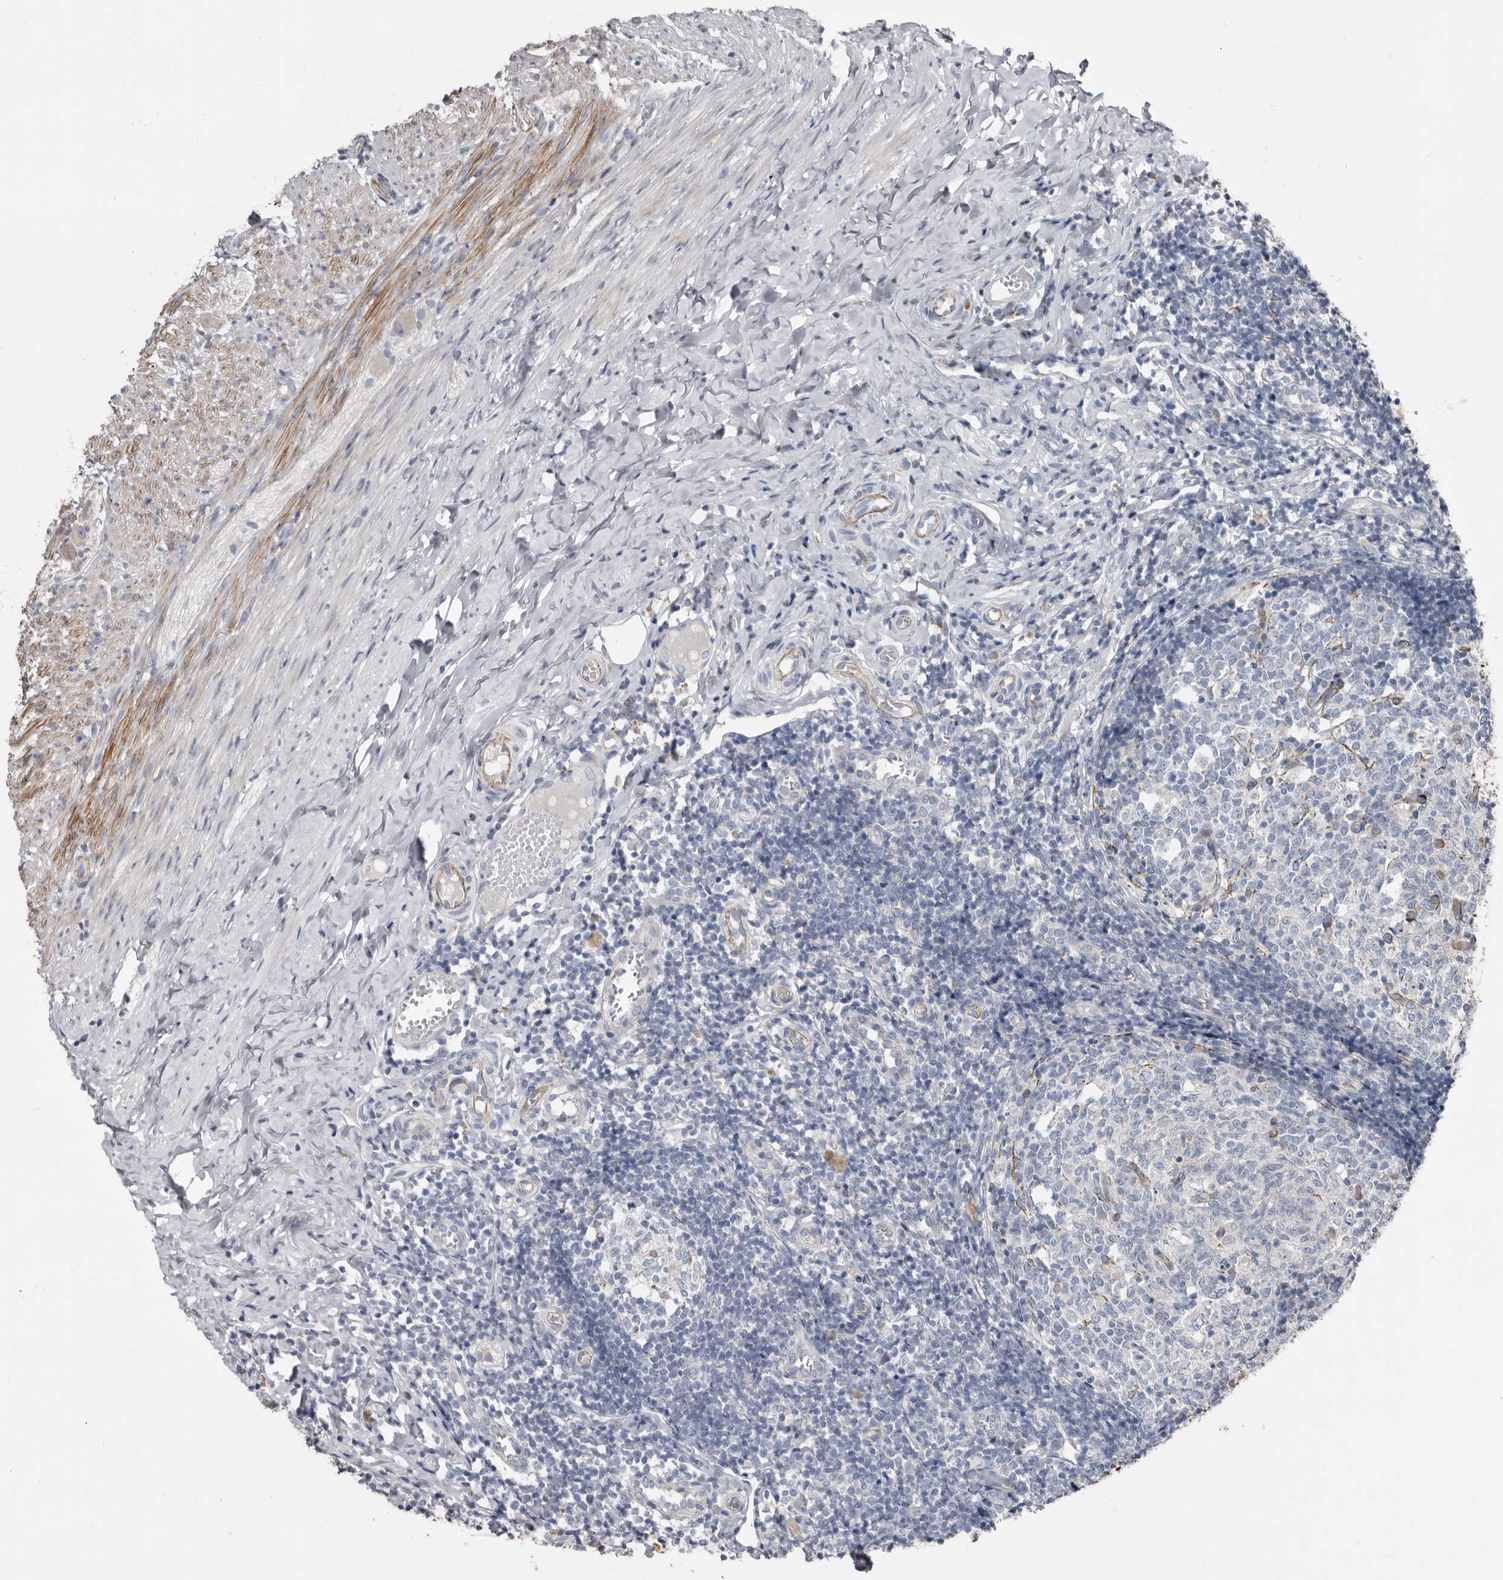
{"staining": {"intensity": "strong", "quantity": "<25%", "location": "cytoplasmic/membranous"}, "tissue": "appendix", "cell_type": "Glandular cells", "image_type": "normal", "snomed": [{"axis": "morphology", "description": "Normal tissue, NOS"}, {"axis": "topography", "description": "Appendix"}], "caption": "DAB immunohistochemical staining of unremarkable human appendix exhibits strong cytoplasmic/membranous protein staining in approximately <25% of glandular cells. (brown staining indicates protein expression, while blue staining denotes nuclei).", "gene": "ZNF114", "patient": {"sex": "male", "age": 8}}